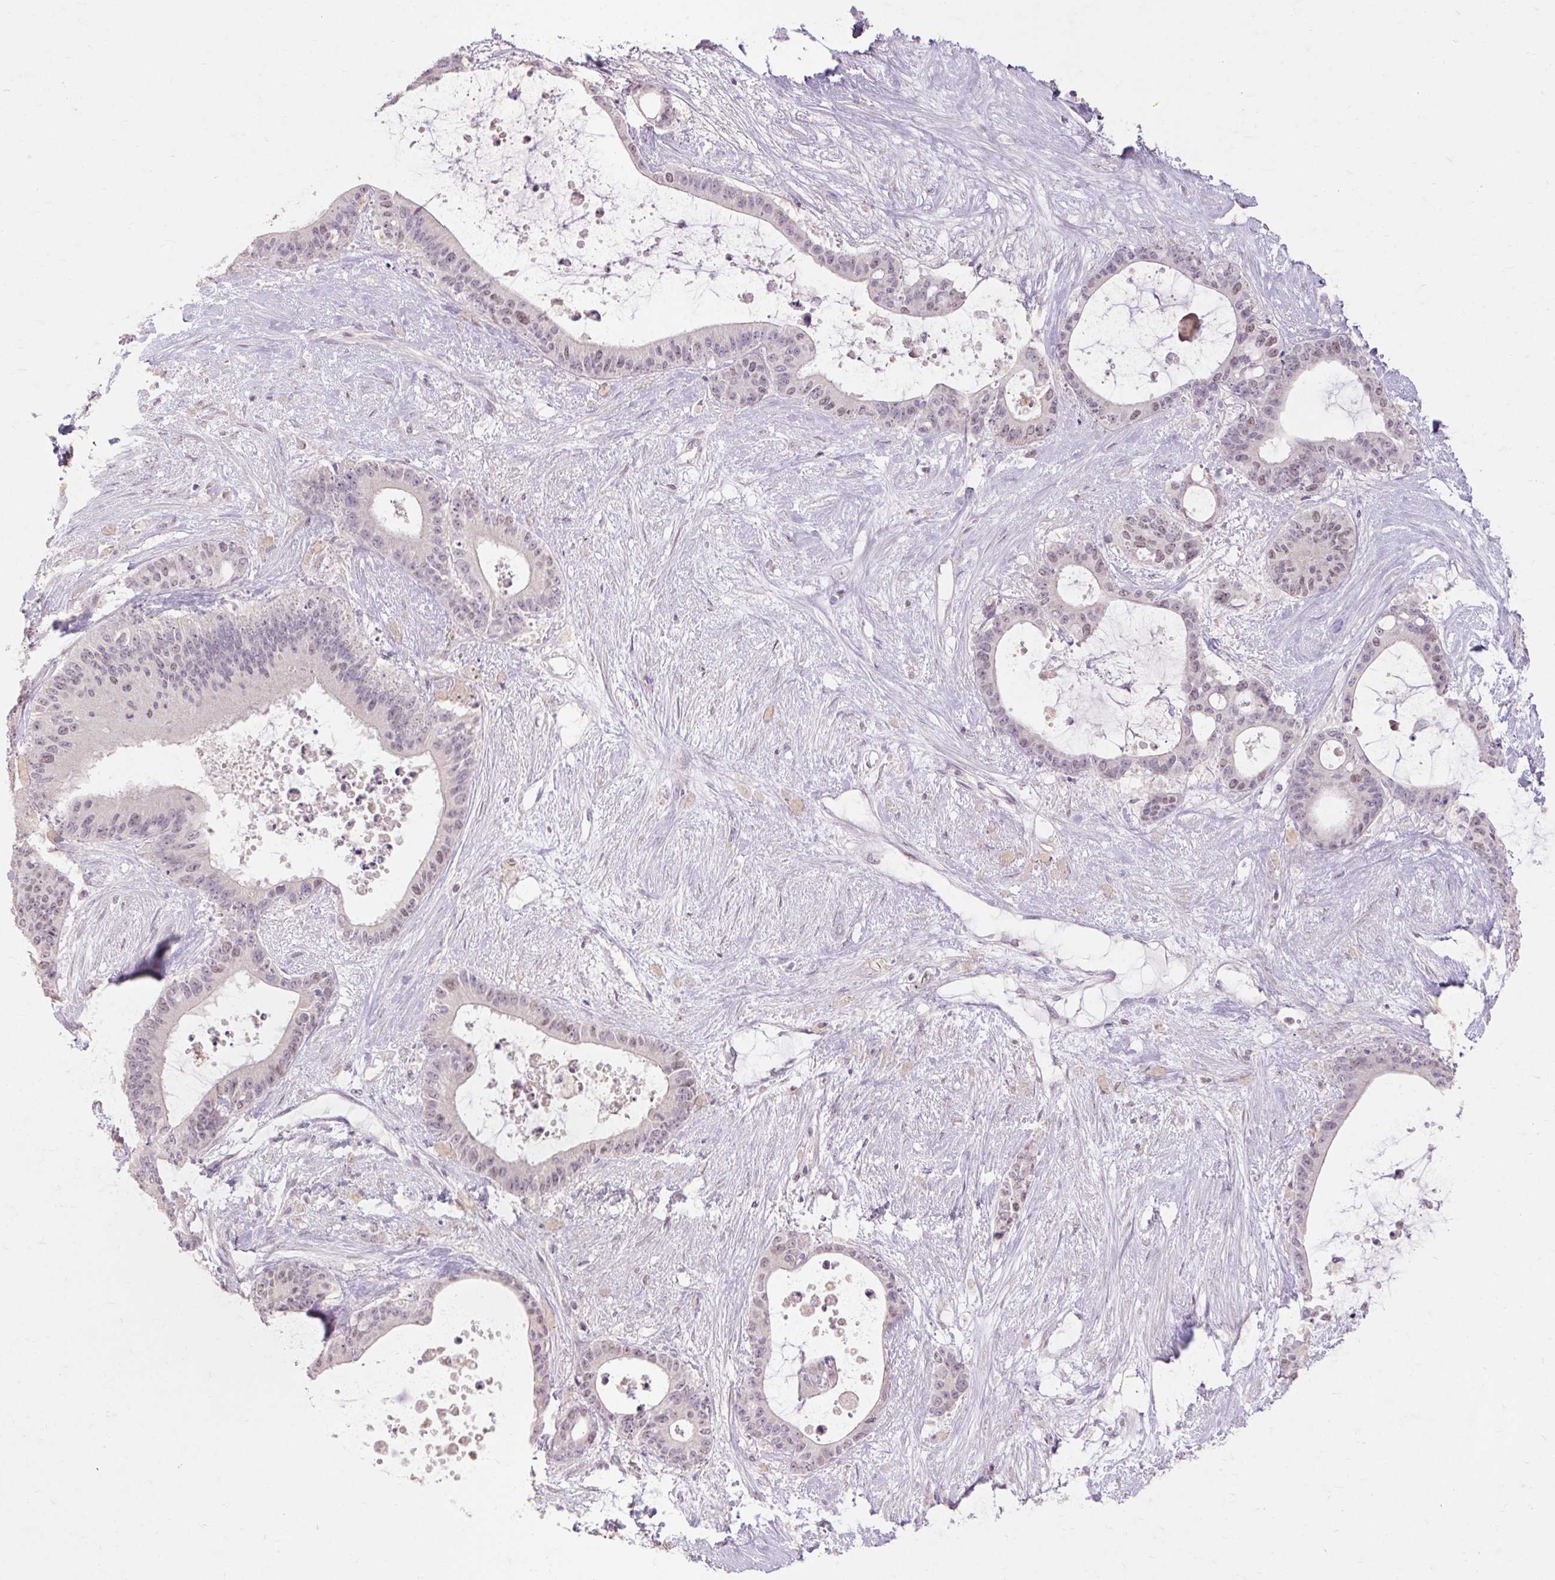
{"staining": {"intensity": "weak", "quantity": "<25%", "location": "nuclear"}, "tissue": "liver cancer", "cell_type": "Tumor cells", "image_type": "cancer", "snomed": [{"axis": "morphology", "description": "Normal tissue, NOS"}, {"axis": "morphology", "description": "Cholangiocarcinoma"}, {"axis": "topography", "description": "Liver"}, {"axis": "topography", "description": "Peripheral nerve tissue"}], "caption": "This is an immunohistochemistry image of liver cancer (cholangiocarcinoma). There is no positivity in tumor cells.", "gene": "SKP2", "patient": {"sex": "female", "age": 73}}